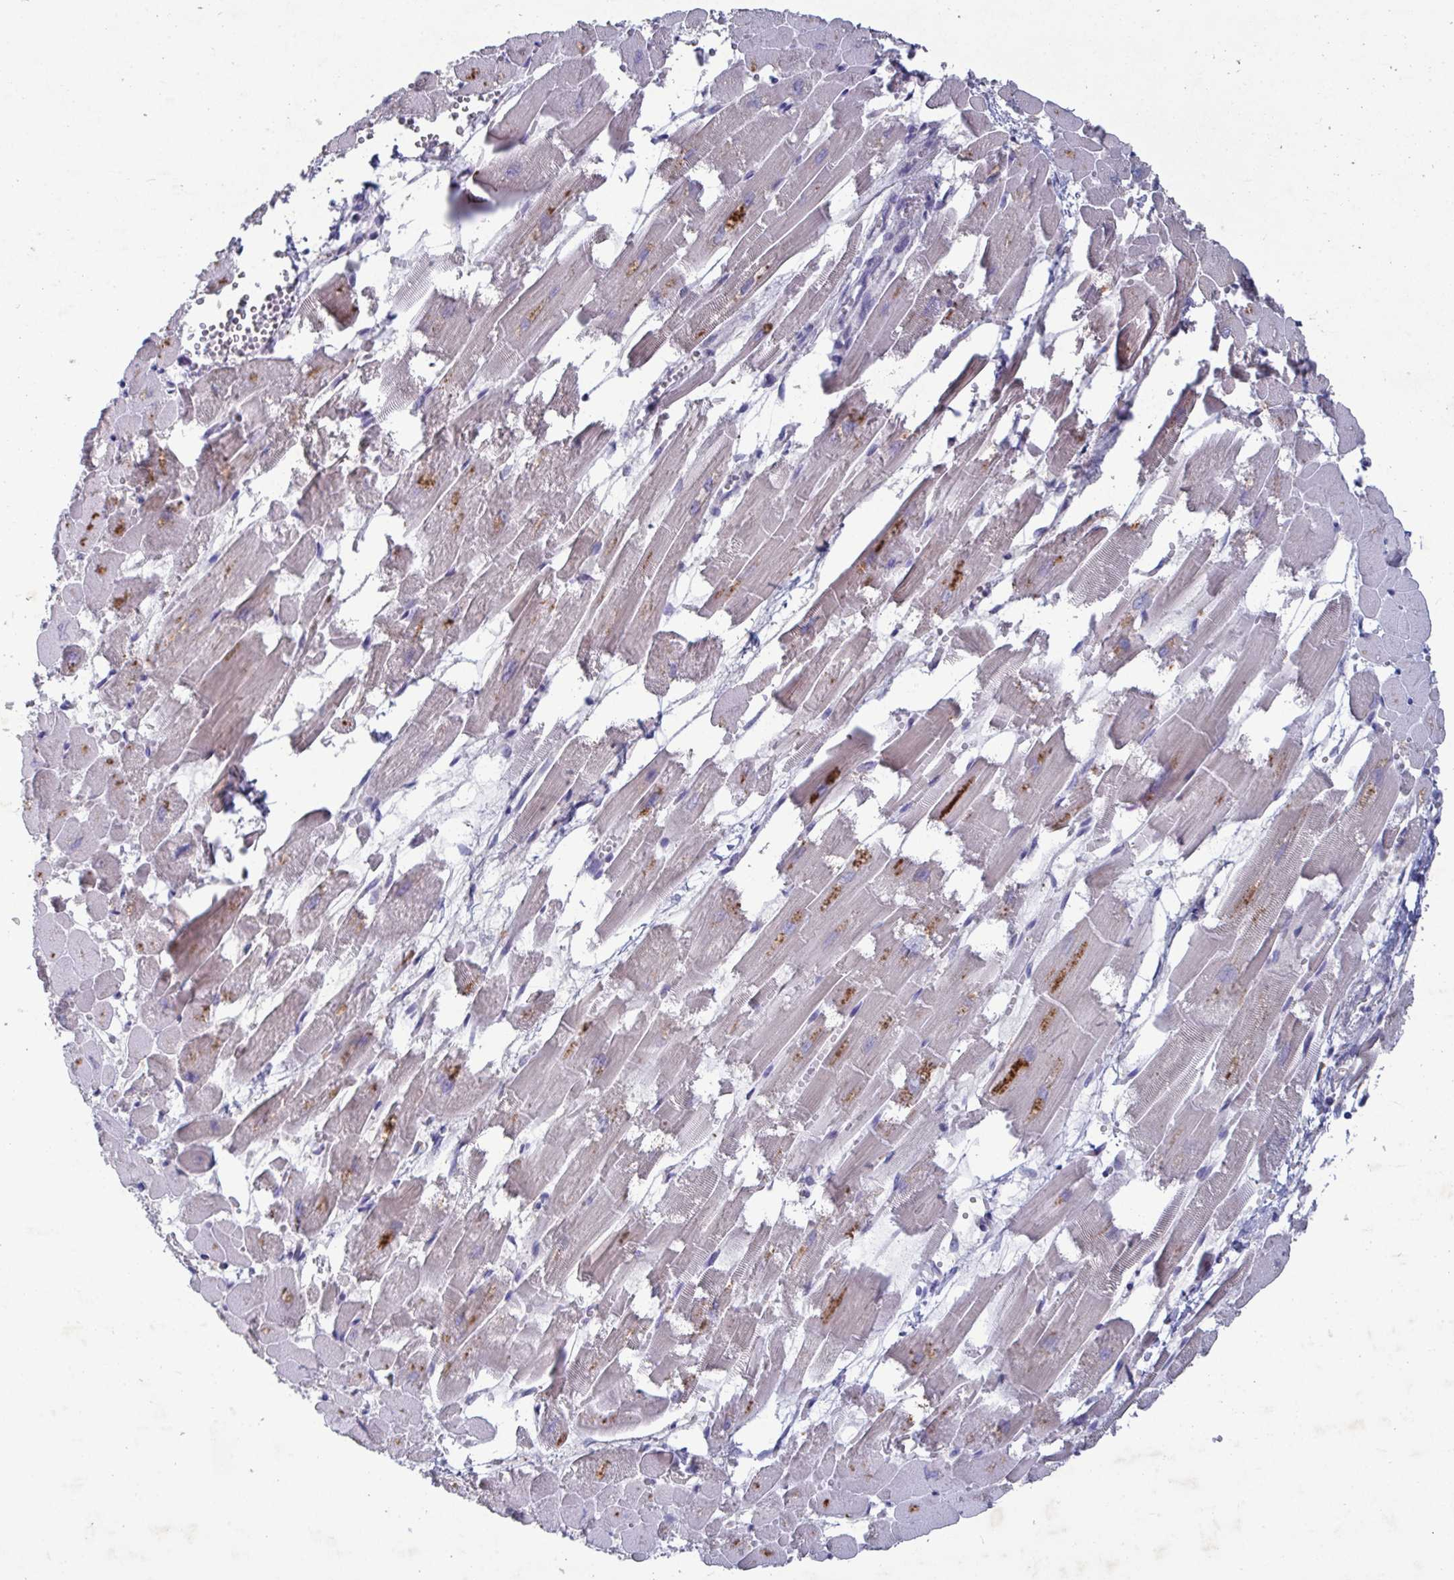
{"staining": {"intensity": "moderate", "quantity": "25%-75%", "location": "cytoplasmic/membranous"}, "tissue": "heart muscle", "cell_type": "Cardiomyocytes", "image_type": "normal", "snomed": [{"axis": "morphology", "description": "Normal tissue, NOS"}, {"axis": "topography", "description": "Heart"}], "caption": "Heart muscle stained with DAB immunohistochemistry demonstrates medium levels of moderate cytoplasmic/membranous expression in approximately 25%-75% of cardiomyocytes. (DAB IHC with brightfield microscopy, high magnification).", "gene": "GALNT13", "patient": {"sex": "female", "age": 52}}